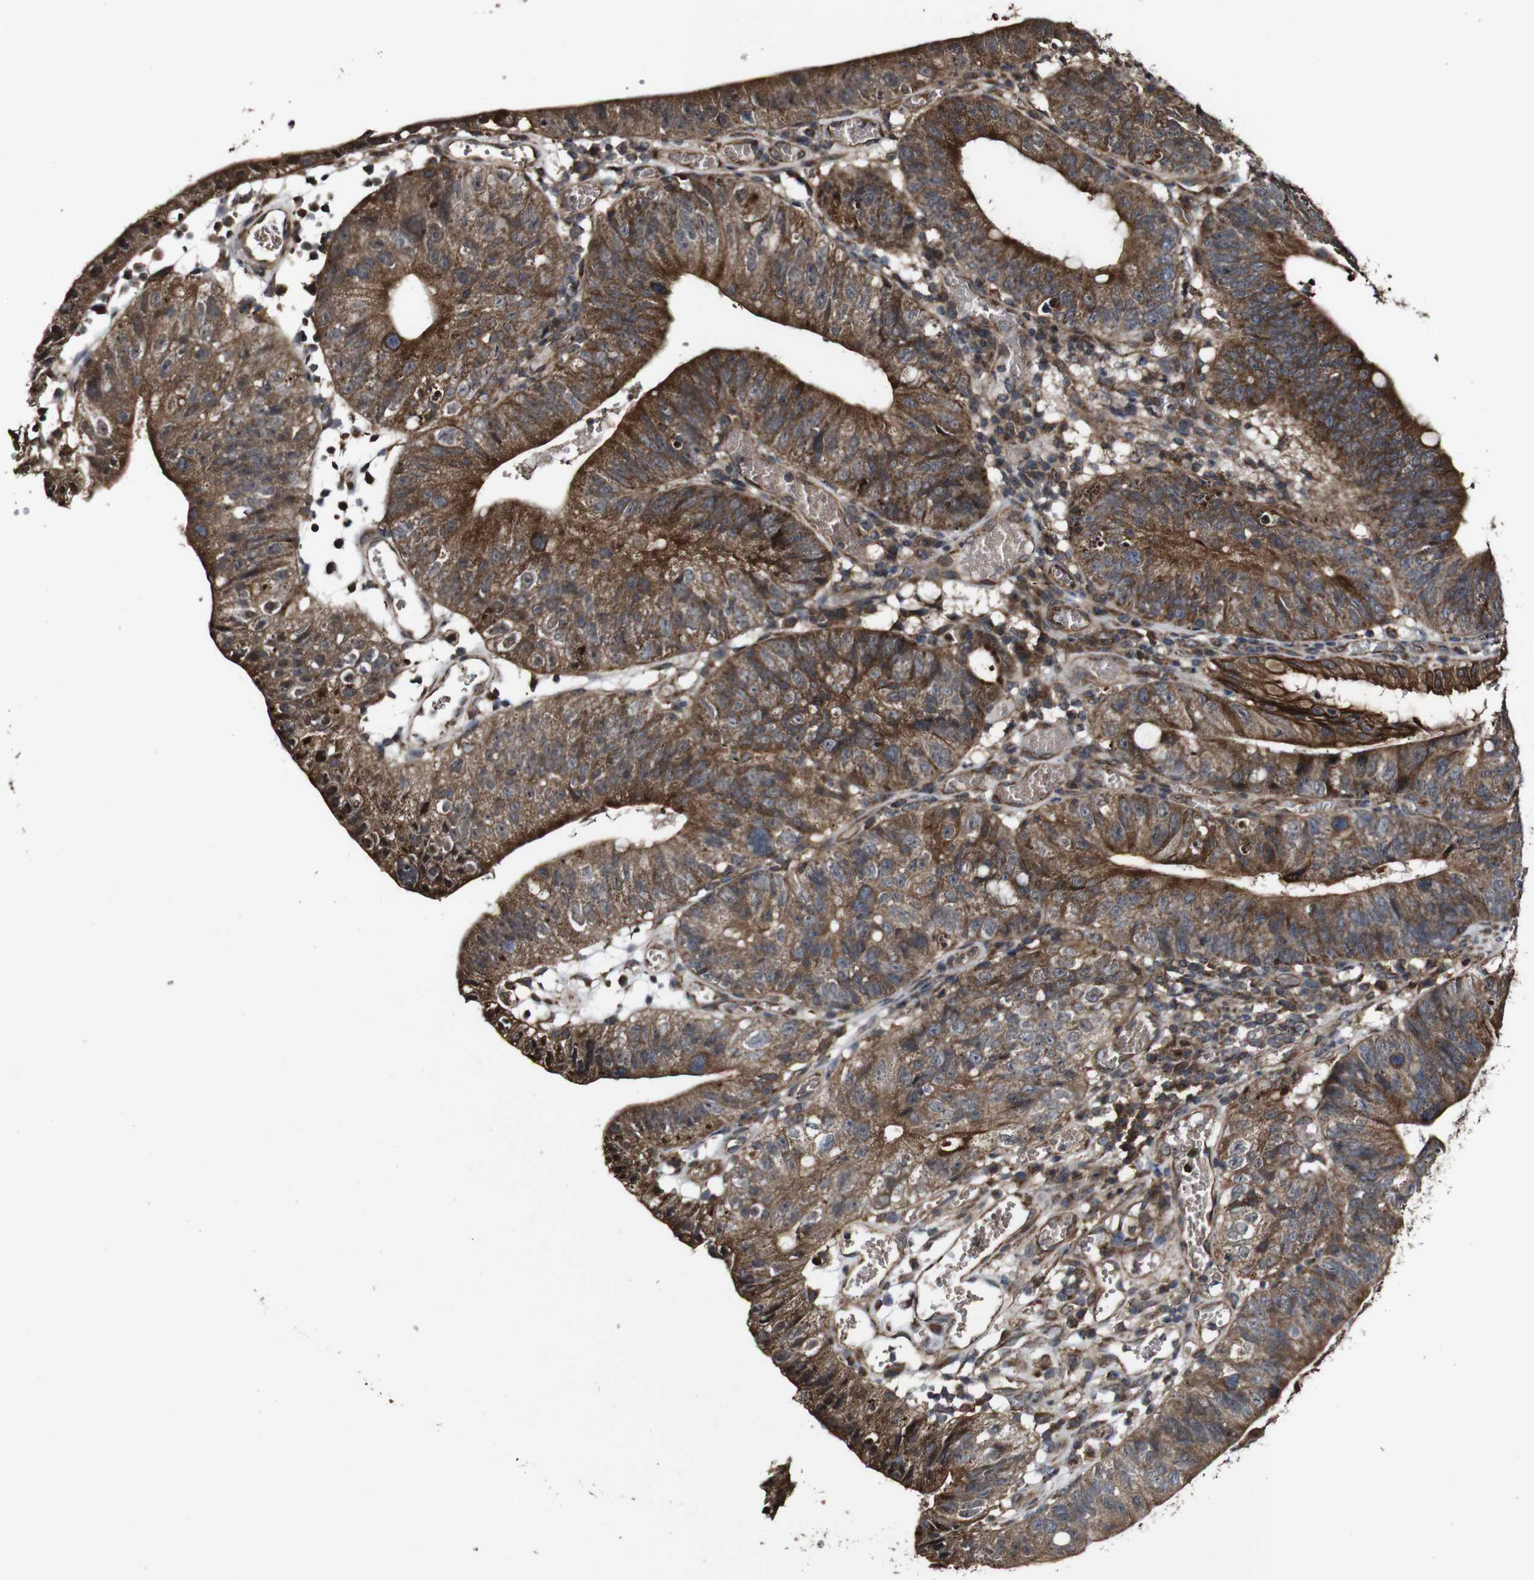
{"staining": {"intensity": "strong", "quantity": "25%-75%", "location": "cytoplasmic/membranous"}, "tissue": "stomach cancer", "cell_type": "Tumor cells", "image_type": "cancer", "snomed": [{"axis": "morphology", "description": "Adenocarcinoma, NOS"}, {"axis": "topography", "description": "Stomach"}], "caption": "Human stomach cancer stained with a brown dye exhibits strong cytoplasmic/membranous positive expression in approximately 25%-75% of tumor cells.", "gene": "BTN3A3", "patient": {"sex": "male", "age": 59}}